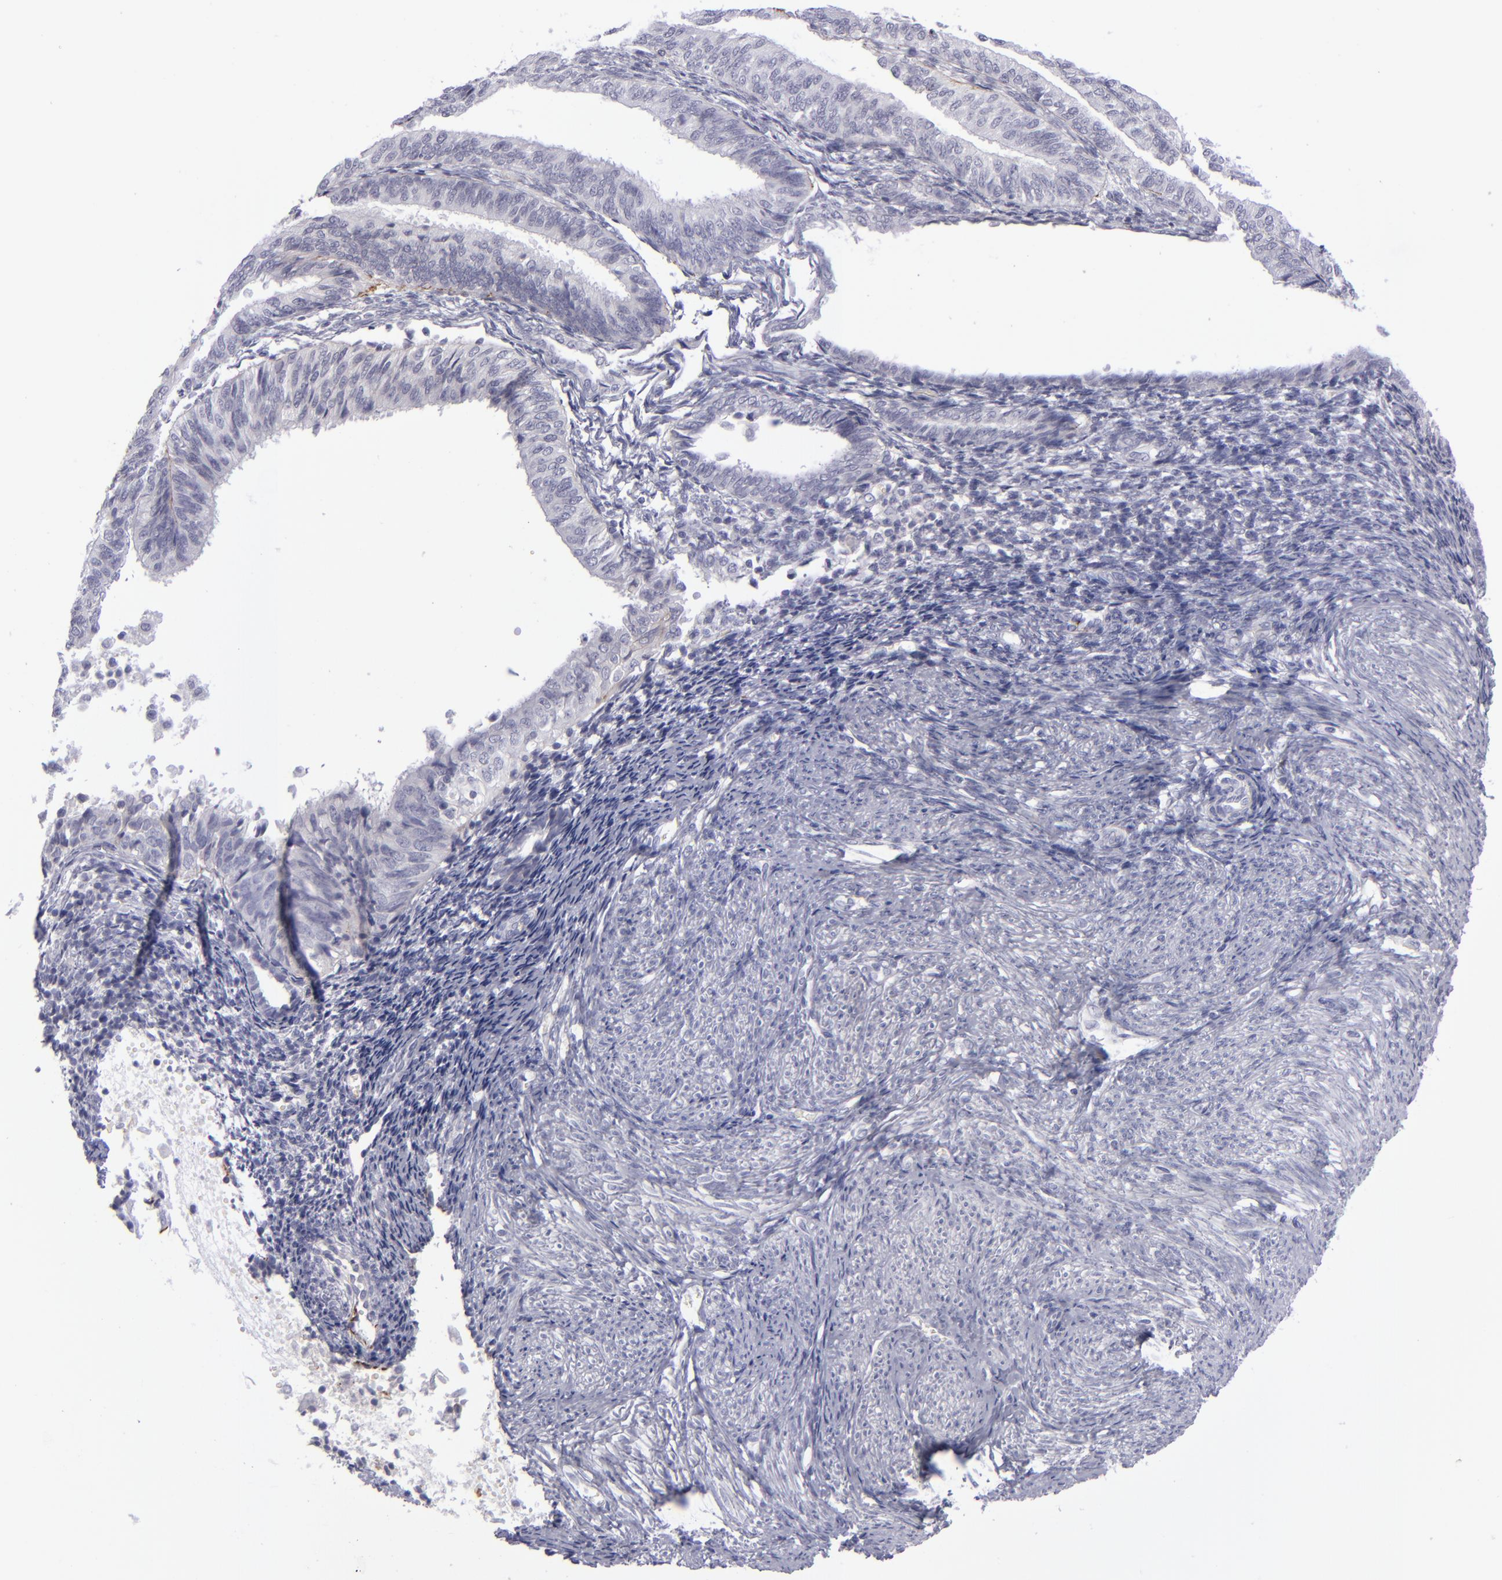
{"staining": {"intensity": "negative", "quantity": "none", "location": "none"}, "tissue": "endometrial cancer", "cell_type": "Tumor cells", "image_type": "cancer", "snomed": [{"axis": "morphology", "description": "Adenocarcinoma, NOS"}, {"axis": "topography", "description": "Endometrium"}], "caption": "Adenocarcinoma (endometrial) was stained to show a protein in brown. There is no significant positivity in tumor cells.", "gene": "ITGB4", "patient": {"sex": "female", "age": 55}}